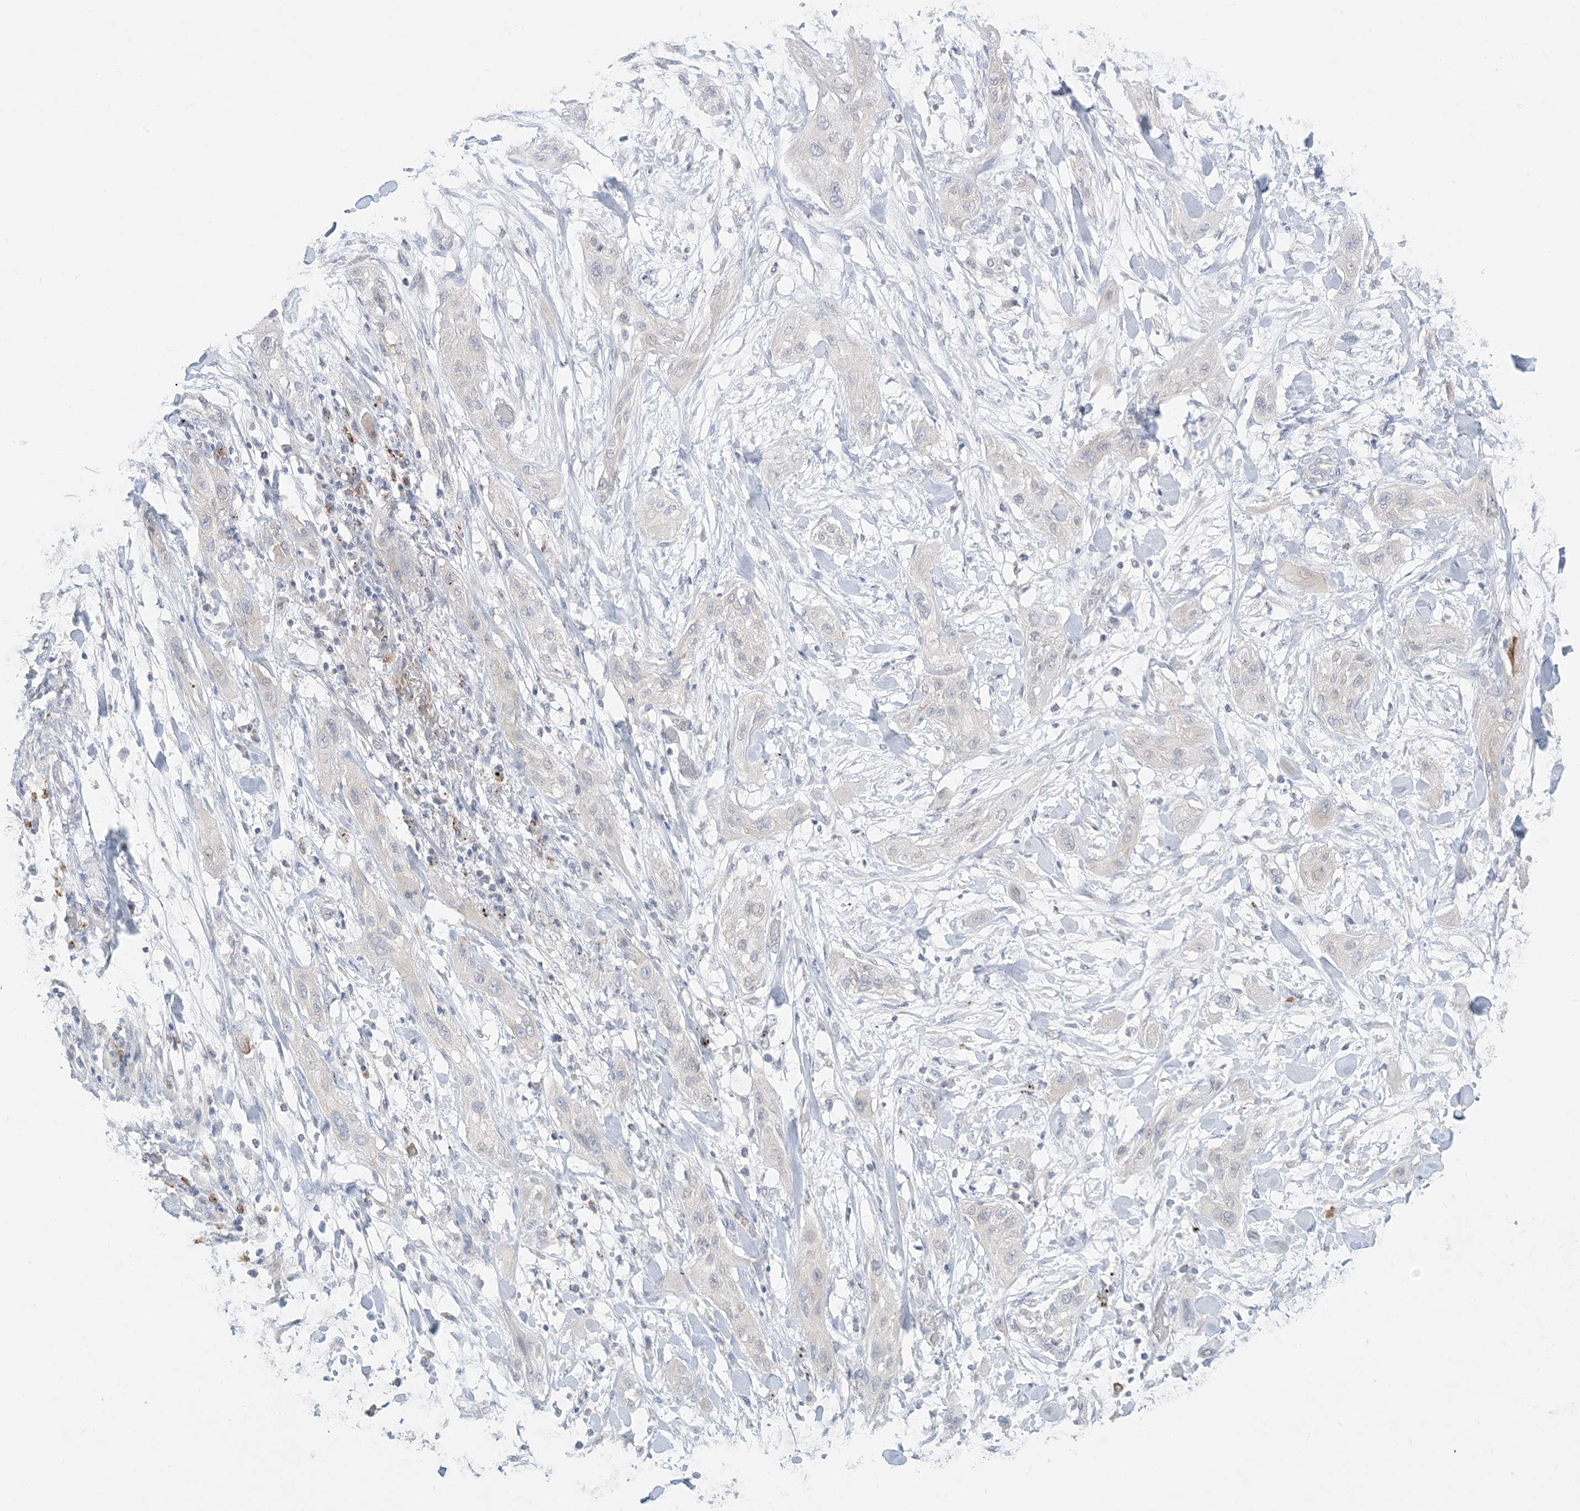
{"staining": {"intensity": "negative", "quantity": "none", "location": "none"}, "tissue": "lung cancer", "cell_type": "Tumor cells", "image_type": "cancer", "snomed": [{"axis": "morphology", "description": "Squamous cell carcinoma, NOS"}, {"axis": "topography", "description": "Lung"}], "caption": "Lung squamous cell carcinoma was stained to show a protein in brown. There is no significant expression in tumor cells. (DAB (3,3'-diaminobenzidine) immunohistochemistry, high magnification).", "gene": "KIF3A", "patient": {"sex": "female", "age": 47}}